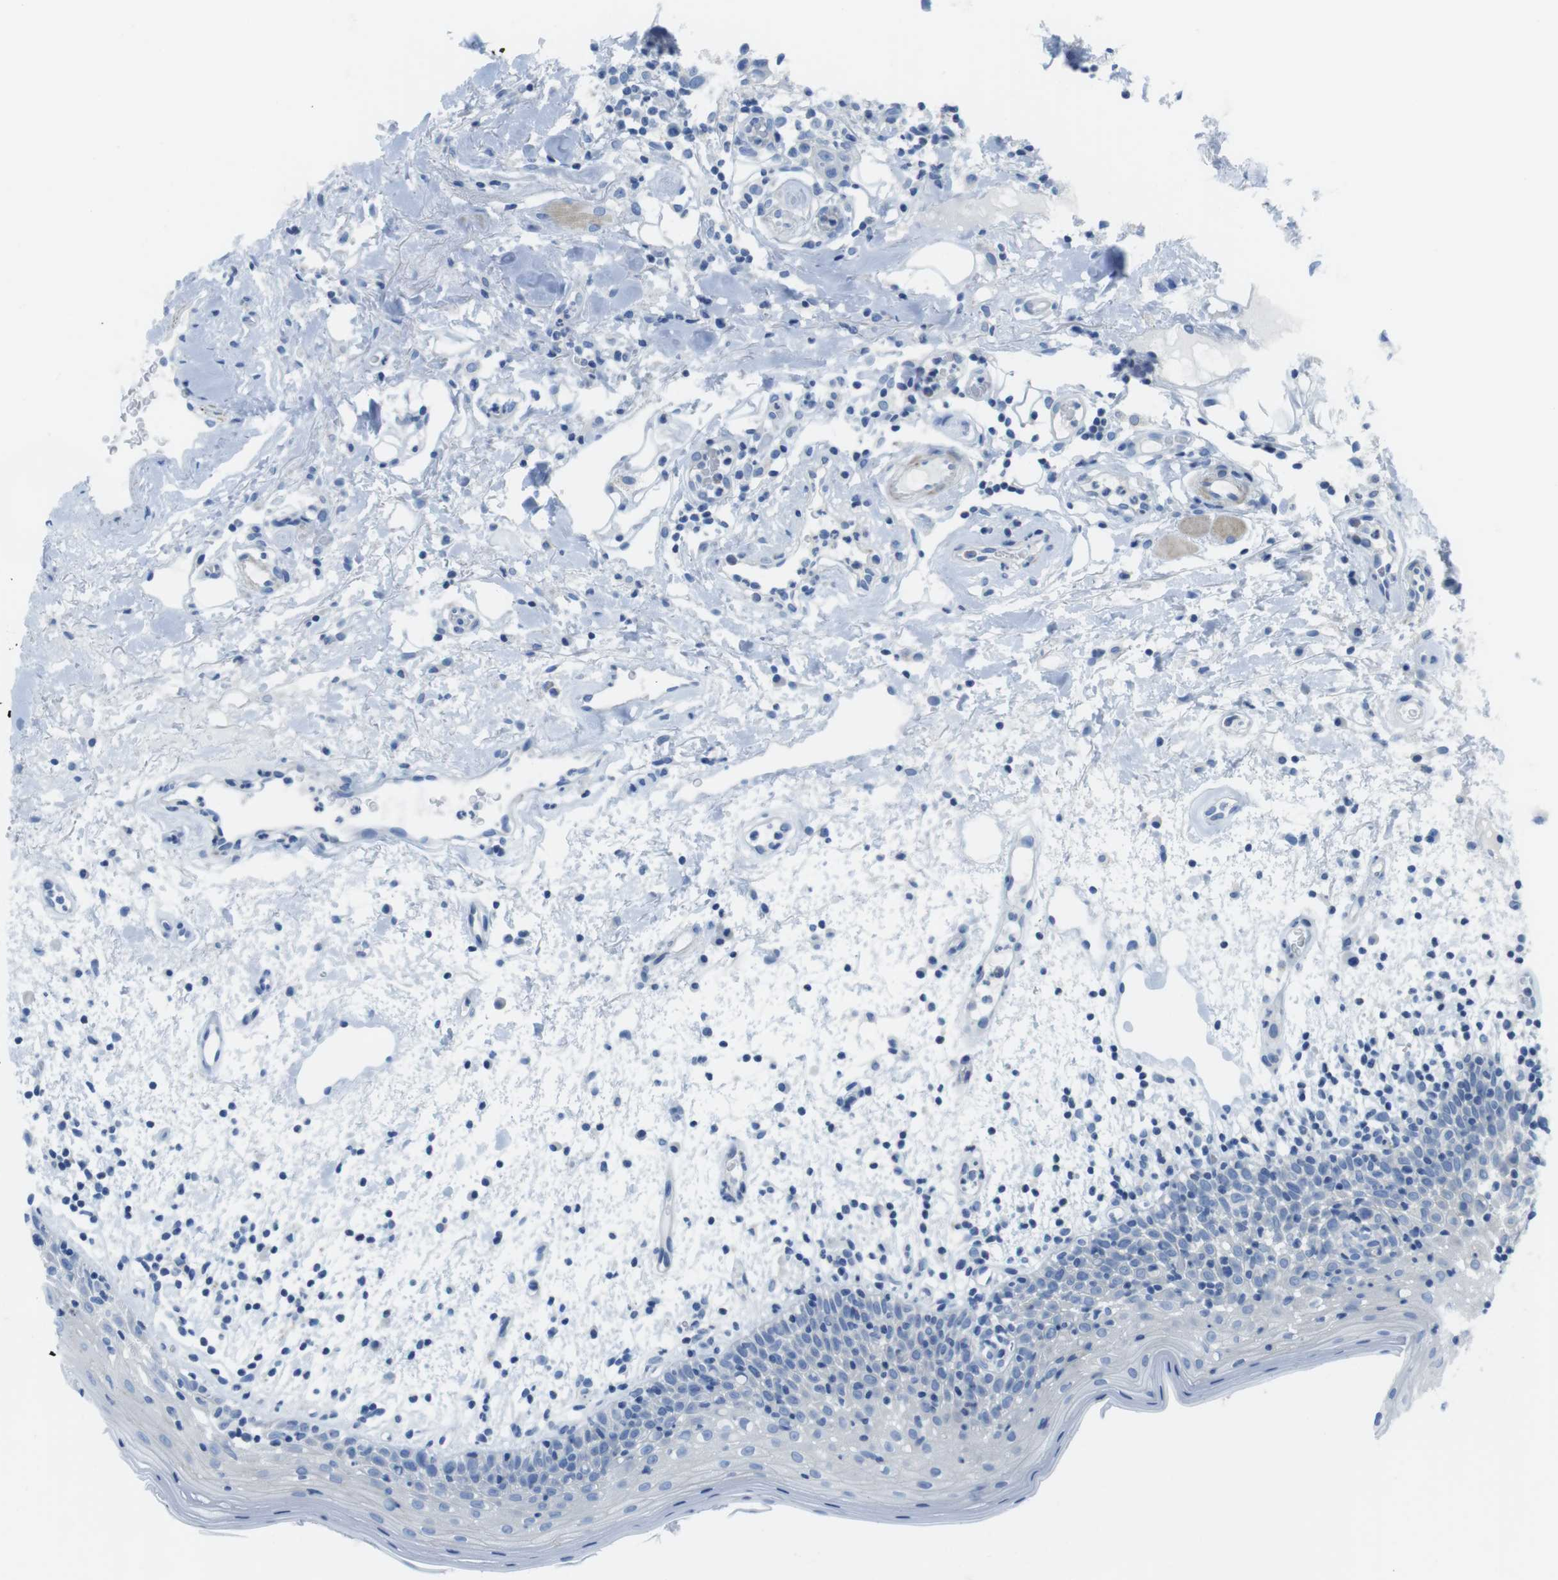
{"staining": {"intensity": "negative", "quantity": "none", "location": "none"}, "tissue": "oral mucosa", "cell_type": "Squamous epithelial cells", "image_type": "normal", "snomed": [{"axis": "morphology", "description": "Normal tissue, NOS"}, {"axis": "morphology", "description": "Squamous cell carcinoma, NOS"}, {"axis": "topography", "description": "Skeletal muscle"}, {"axis": "topography", "description": "Oral tissue"}], "caption": "High power microscopy histopathology image of an immunohistochemistry (IHC) micrograph of unremarkable oral mucosa, revealing no significant positivity in squamous epithelial cells.", "gene": "ASIC5", "patient": {"sex": "male", "age": 71}}